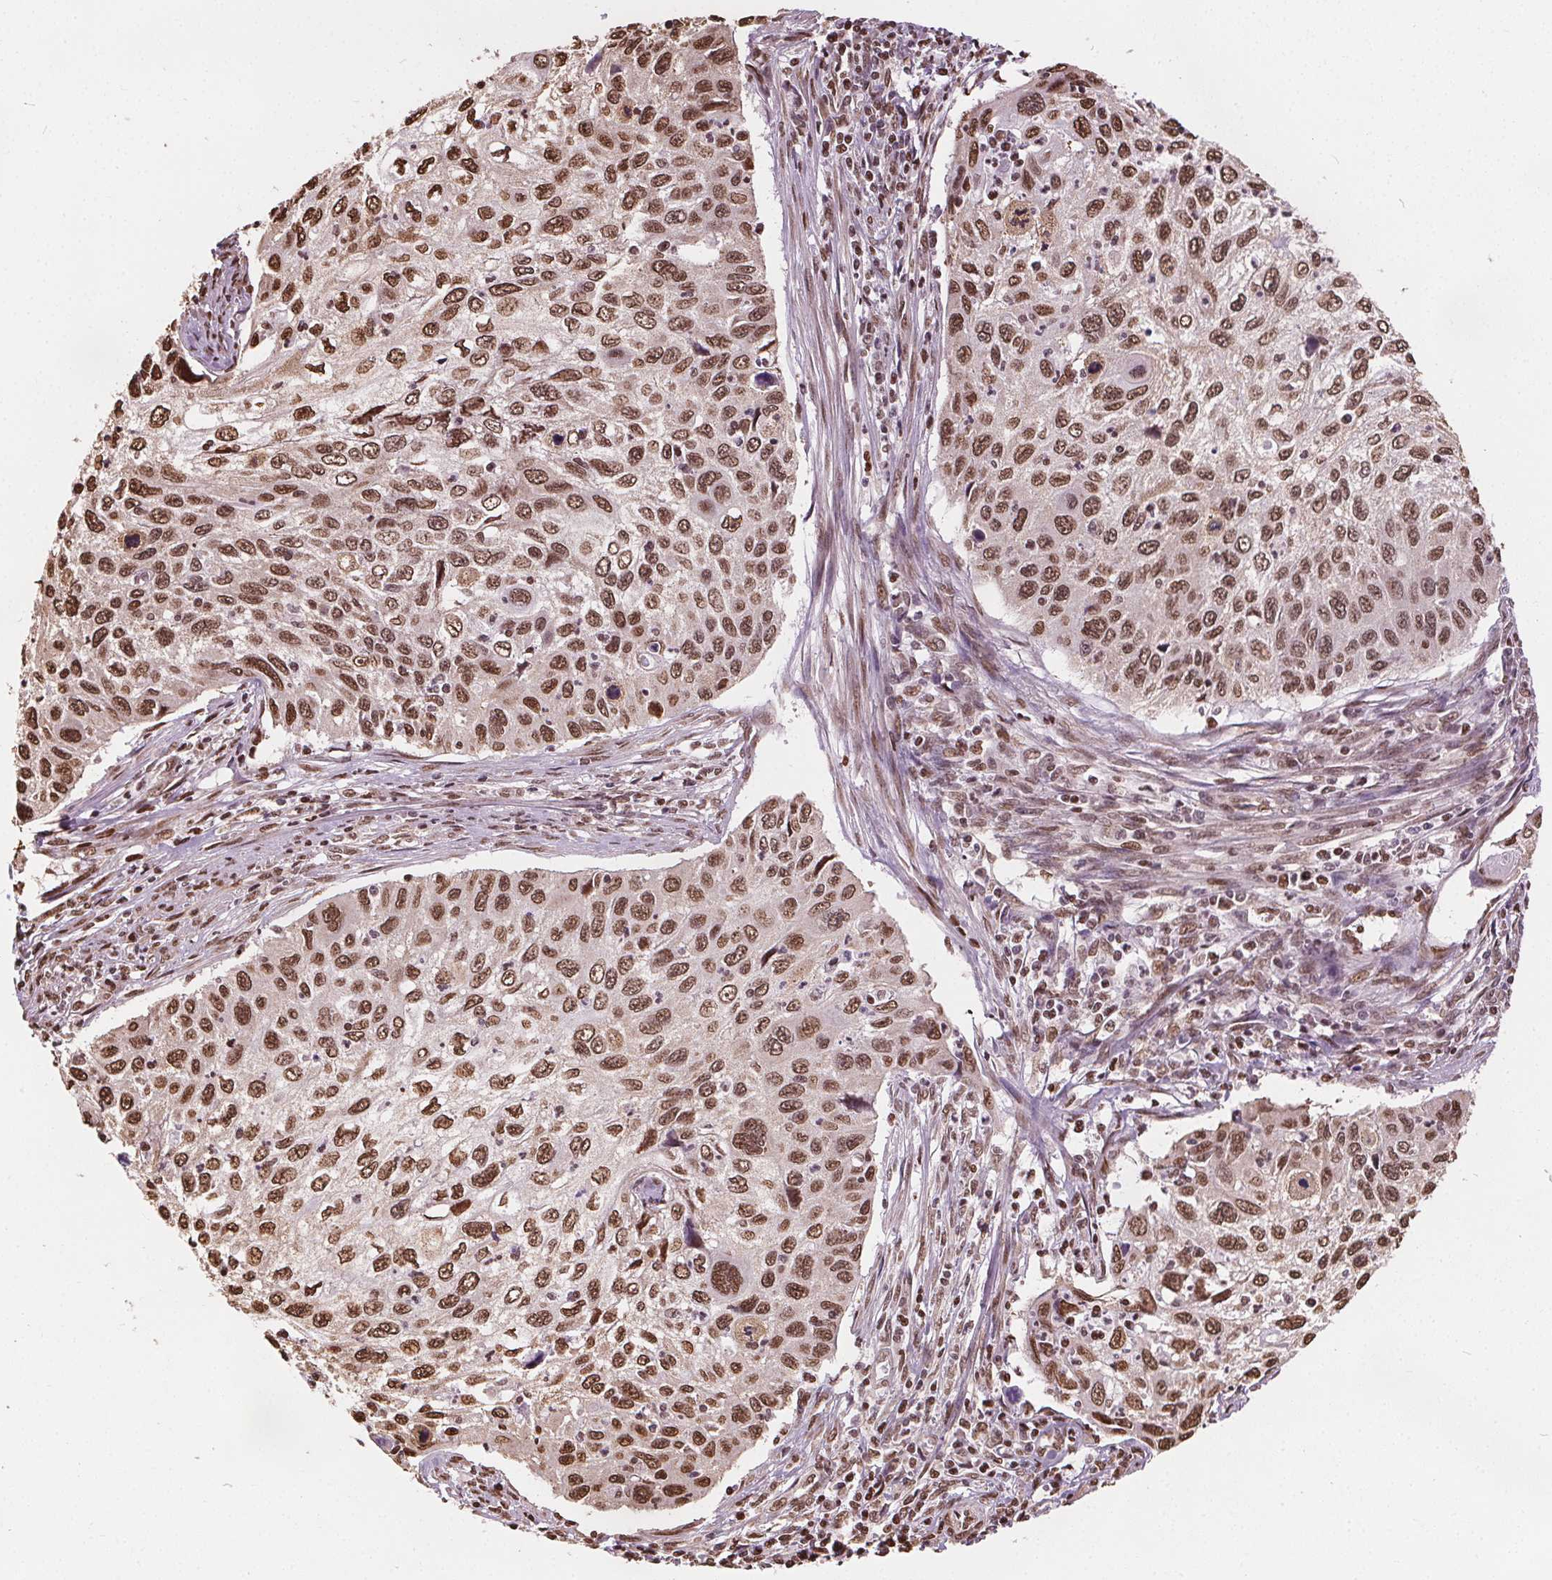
{"staining": {"intensity": "strong", "quantity": ">75%", "location": "nuclear"}, "tissue": "cervical cancer", "cell_type": "Tumor cells", "image_type": "cancer", "snomed": [{"axis": "morphology", "description": "Squamous cell carcinoma, NOS"}, {"axis": "topography", "description": "Cervix"}], "caption": "A brown stain shows strong nuclear positivity of a protein in cervical squamous cell carcinoma tumor cells. The staining was performed using DAB (3,3'-diaminobenzidine) to visualize the protein expression in brown, while the nuclei were stained in blue with hematoxylin (Magnification: 20x).", "gene": "ISLR2", "patient": {"sex": "female", "age": 70}}